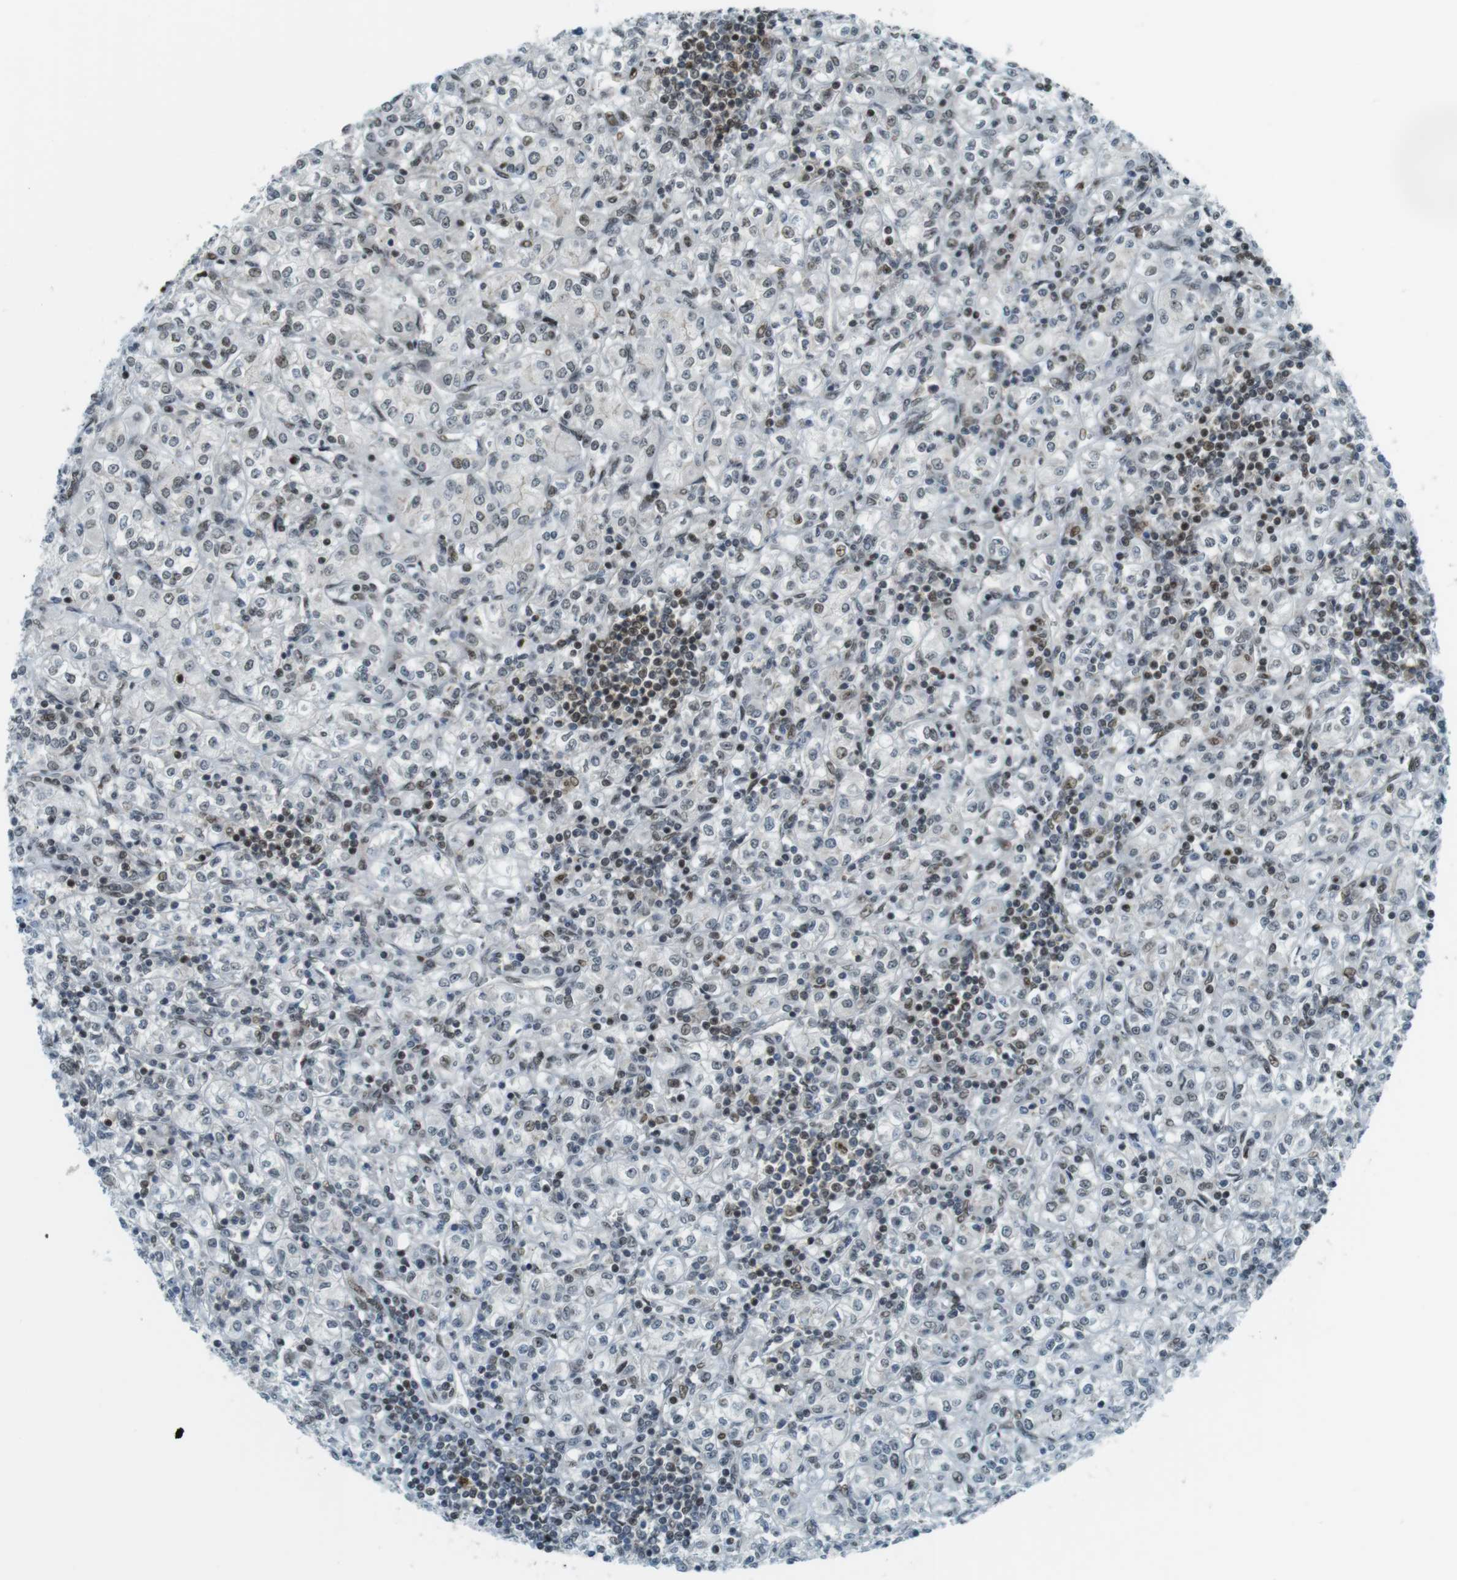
{"staining": {"intensity": "moderate", "quantity": "<25%", "location": "nuclear"}, "tissue": "renal cancer", "cell_type": "Tumor cells", "image_type": "cancer", "snomed": [{"axis": "morphology", "description": "Adenocarcinoma, NOS"}, {"axis": "topography", "description": "Kidney"}], "caption": "High-power microscopy captured an immunohistochemistry histopathology image of renal adenocarcinoma, revealing moderate nuclear positivity in approximately <25% of tumor cells.", "gene": "UBB", "patient": {"sex": "male", "age": 77}}